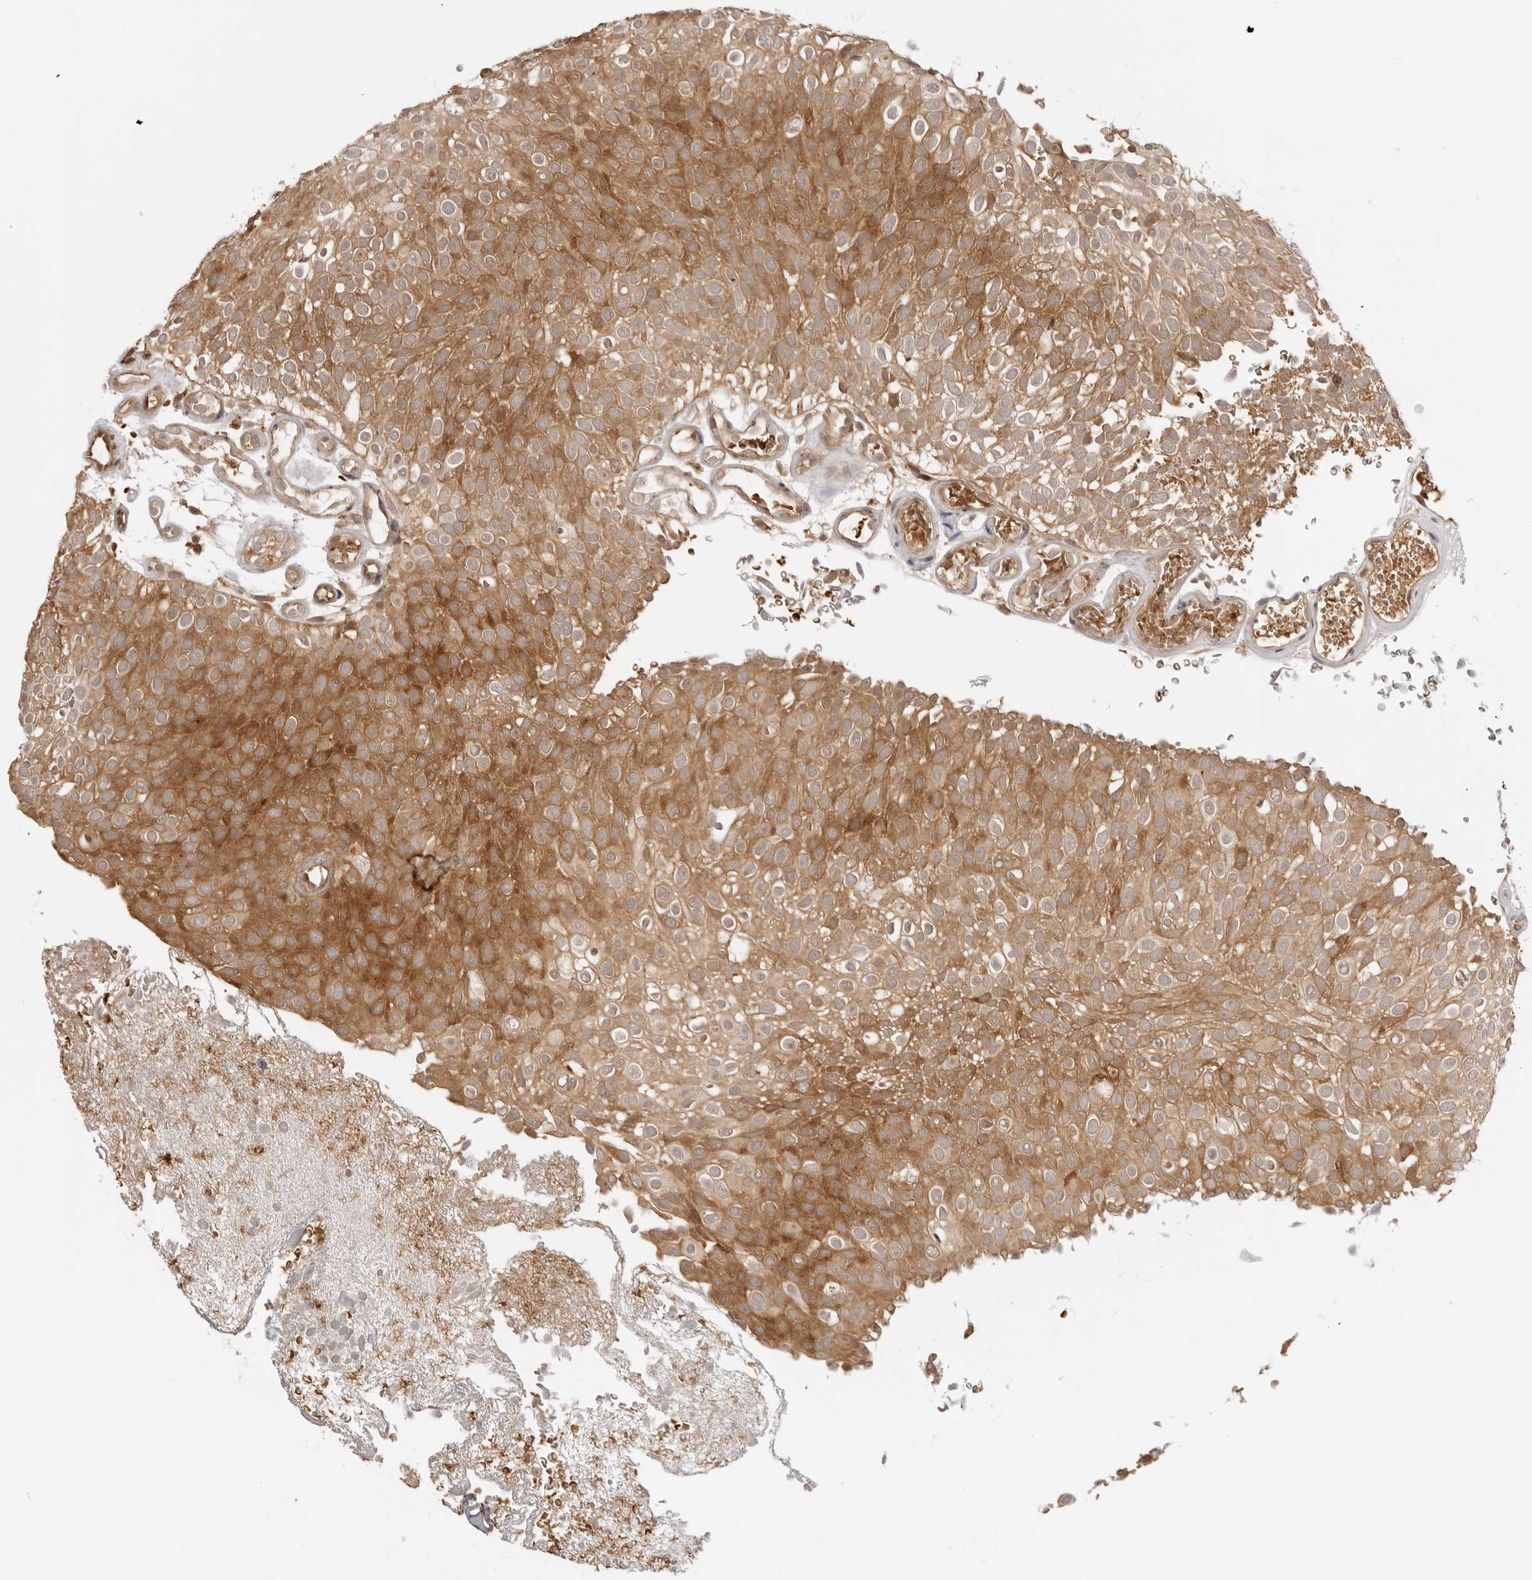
{"staining": {"intensity": "strong", "quantity": ">75%", "location": "cytoplasmic/membranous"}, "tissue": "urothelial cancer", "cell_type": "Tumor cells", "image_type": "cancer", "snomed": [{"axis": "morphology", "description": "Urothelial carcinoma, Low grade"}, {"axis": "topography", "description": "Urinary bladder"}], "caption": "DAB (3,3'-diaminobenzidine) immunohistochemical staining of human low-grade urothelial carcinoma exhibits strong cytoplasmic/membranous protein expression in about >75% of tumor cells.", "gene": "IKBKE", "patient": {"sex": "male", "age": 78}}